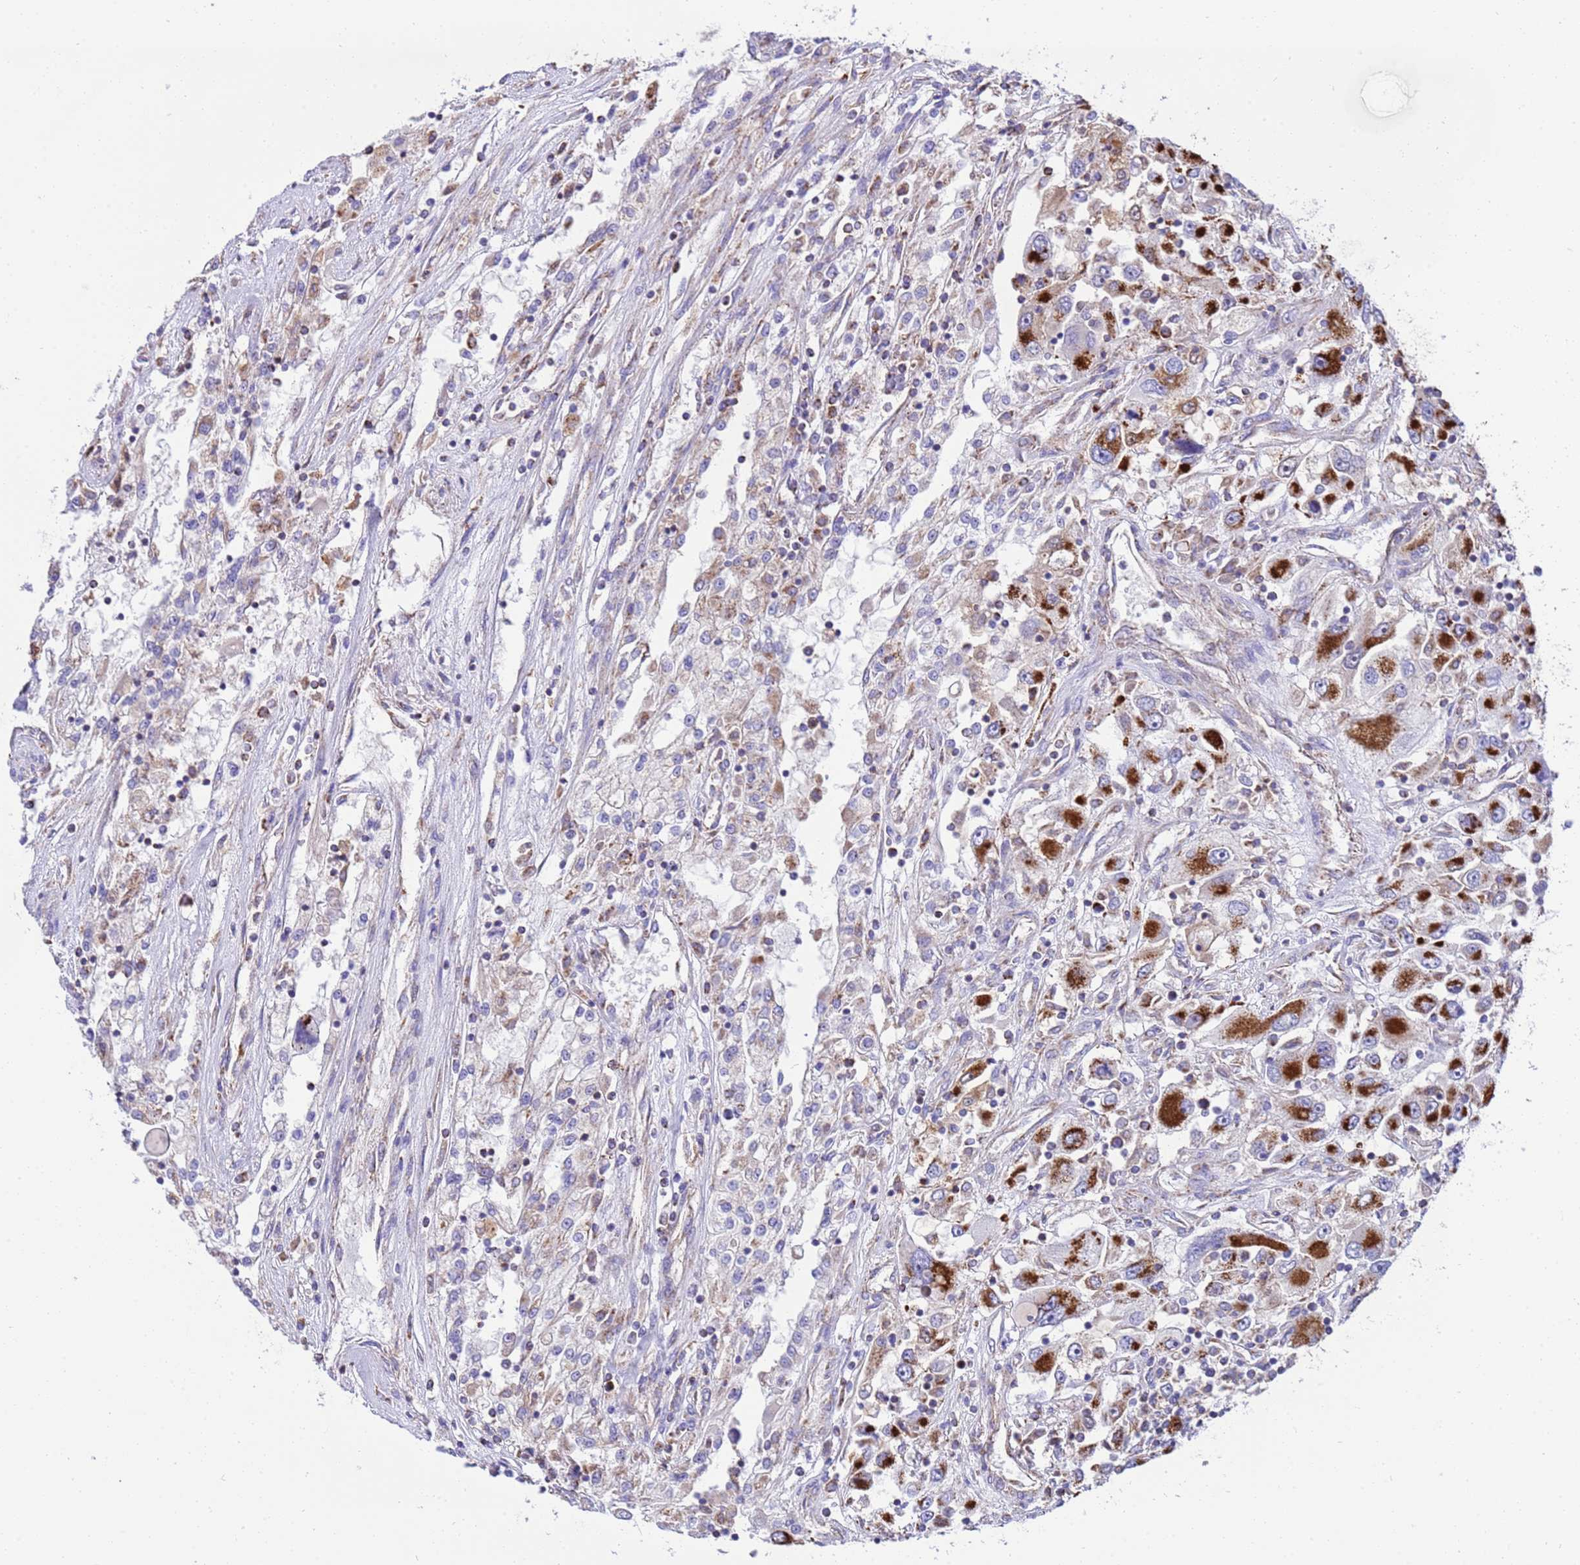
{"staining": {"intensity": "strong", "quantity": "25%-75%", "location": "cytoplasmic/membranous"}, "tissue": "renal cancer", "cell_type": "Tumor cells", "image_type": "cancer", "snomed": [{"axis": "morphology", "description": "Adenocarcinoma, NOS"}, {"axis": "topography", "description": "Kidney"}], "caption": "Protein staining by immunohistochemistry demonstrates strong cytoplasmic/membranous expression in about 25%-75% of tumor cells in adenocarcinoma (renal). (brown staining indicates protein expression, while blue staining denotes nuclei).", "gene": "RNF165", "patient": {"sex": "female", "age": 52}}